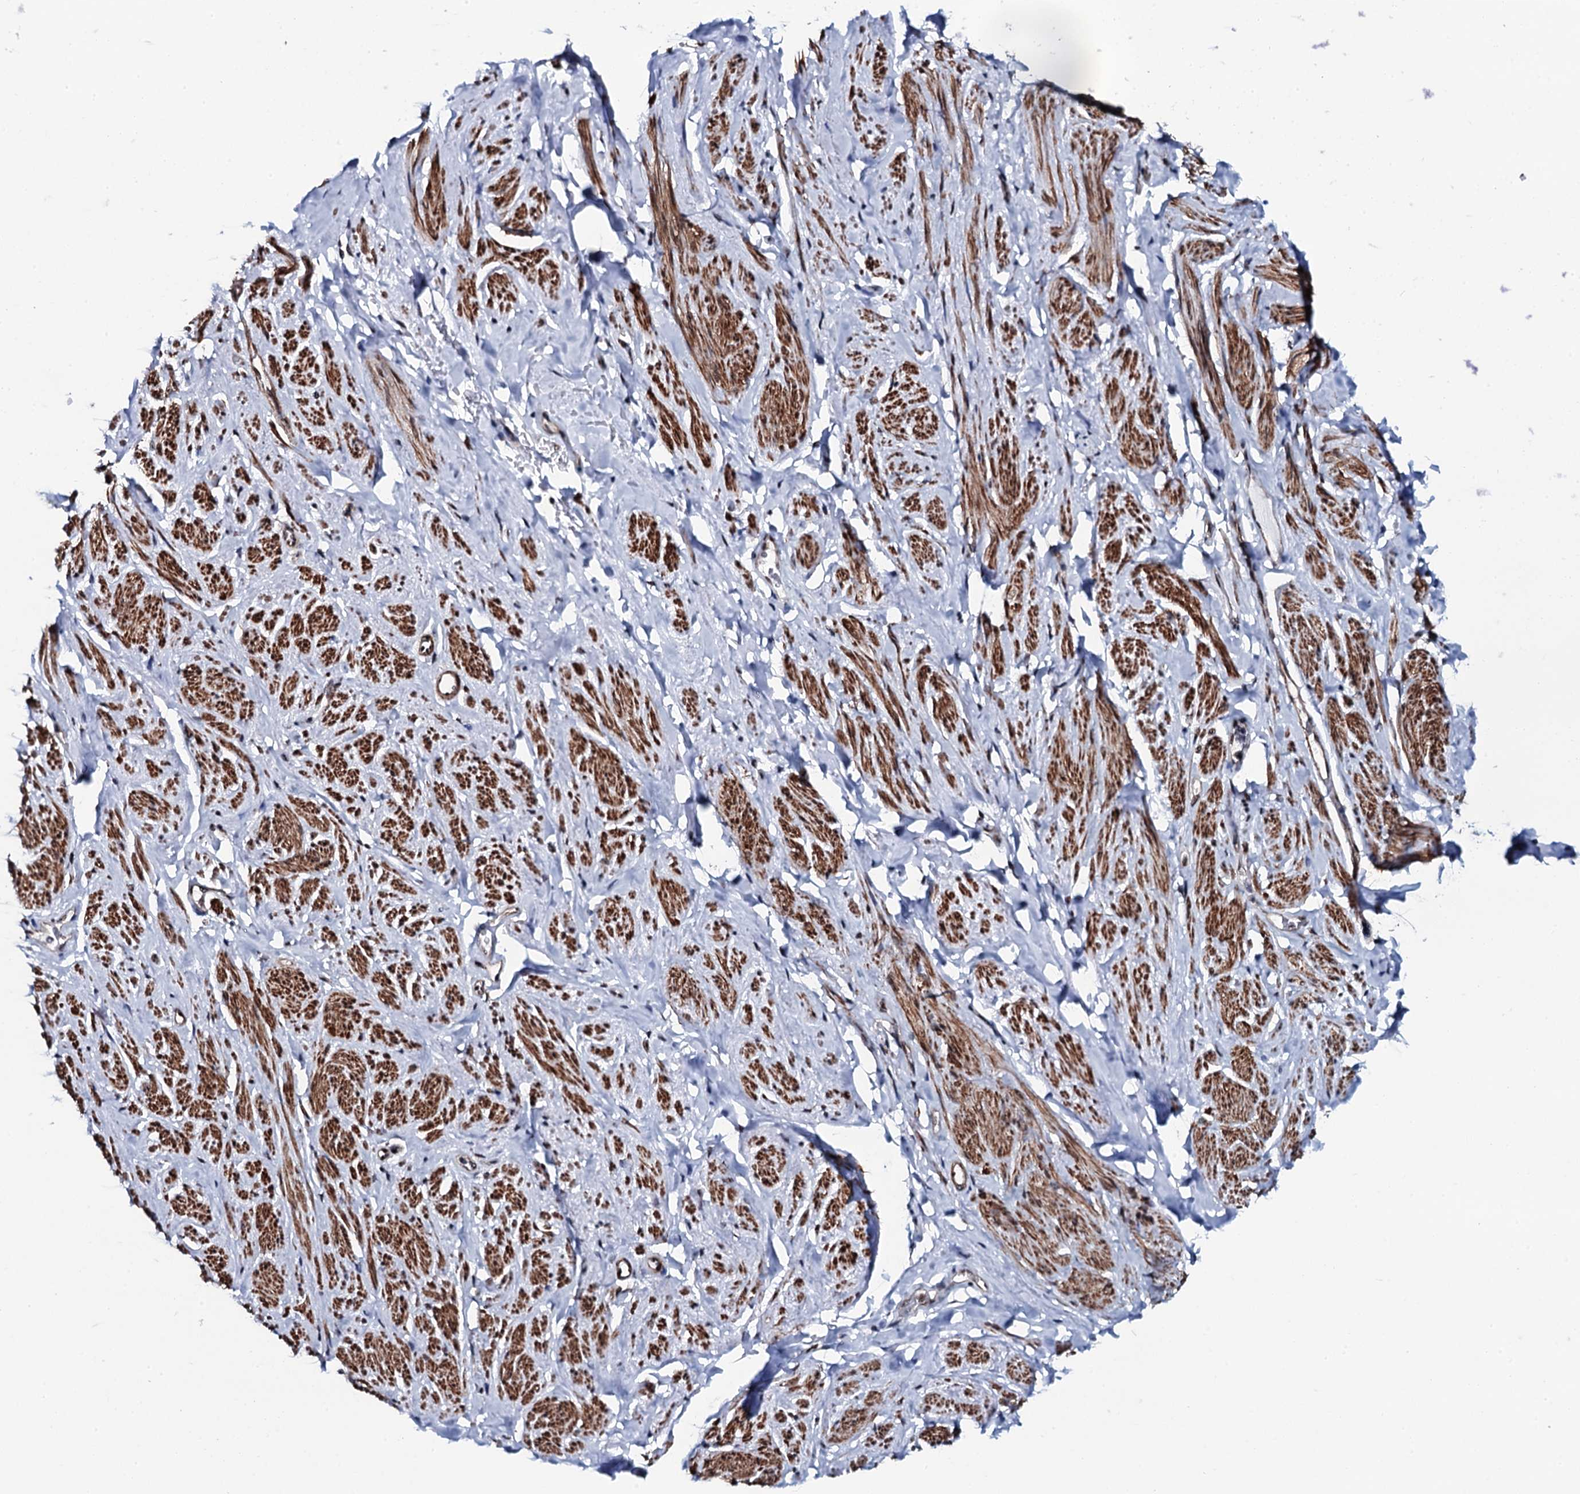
{"staining": {"intensity": "strong", "quantity": "25%-75%", "location": "cytoplasmic/membranous"}, "tissue": "smooth muscle", "cell_type": "Smooth muscle cells", "image_type": "normal", "snomed": [{"axis": "morphology", "description": "Normal tissue, NOS"}, {"axis": "topography", "description": "Smooth muscle"}, {"axis": "topography", "description": "Peripheral nerve tissue"}], "caption": "Protein analysis of unremarkable smooth muscle reveals strong cytoplasmic/membranous staining in about 25%-75% of smooth muscle cells.", "gene": "CWC15", "patient": {"sex": "male", "age": 69}}